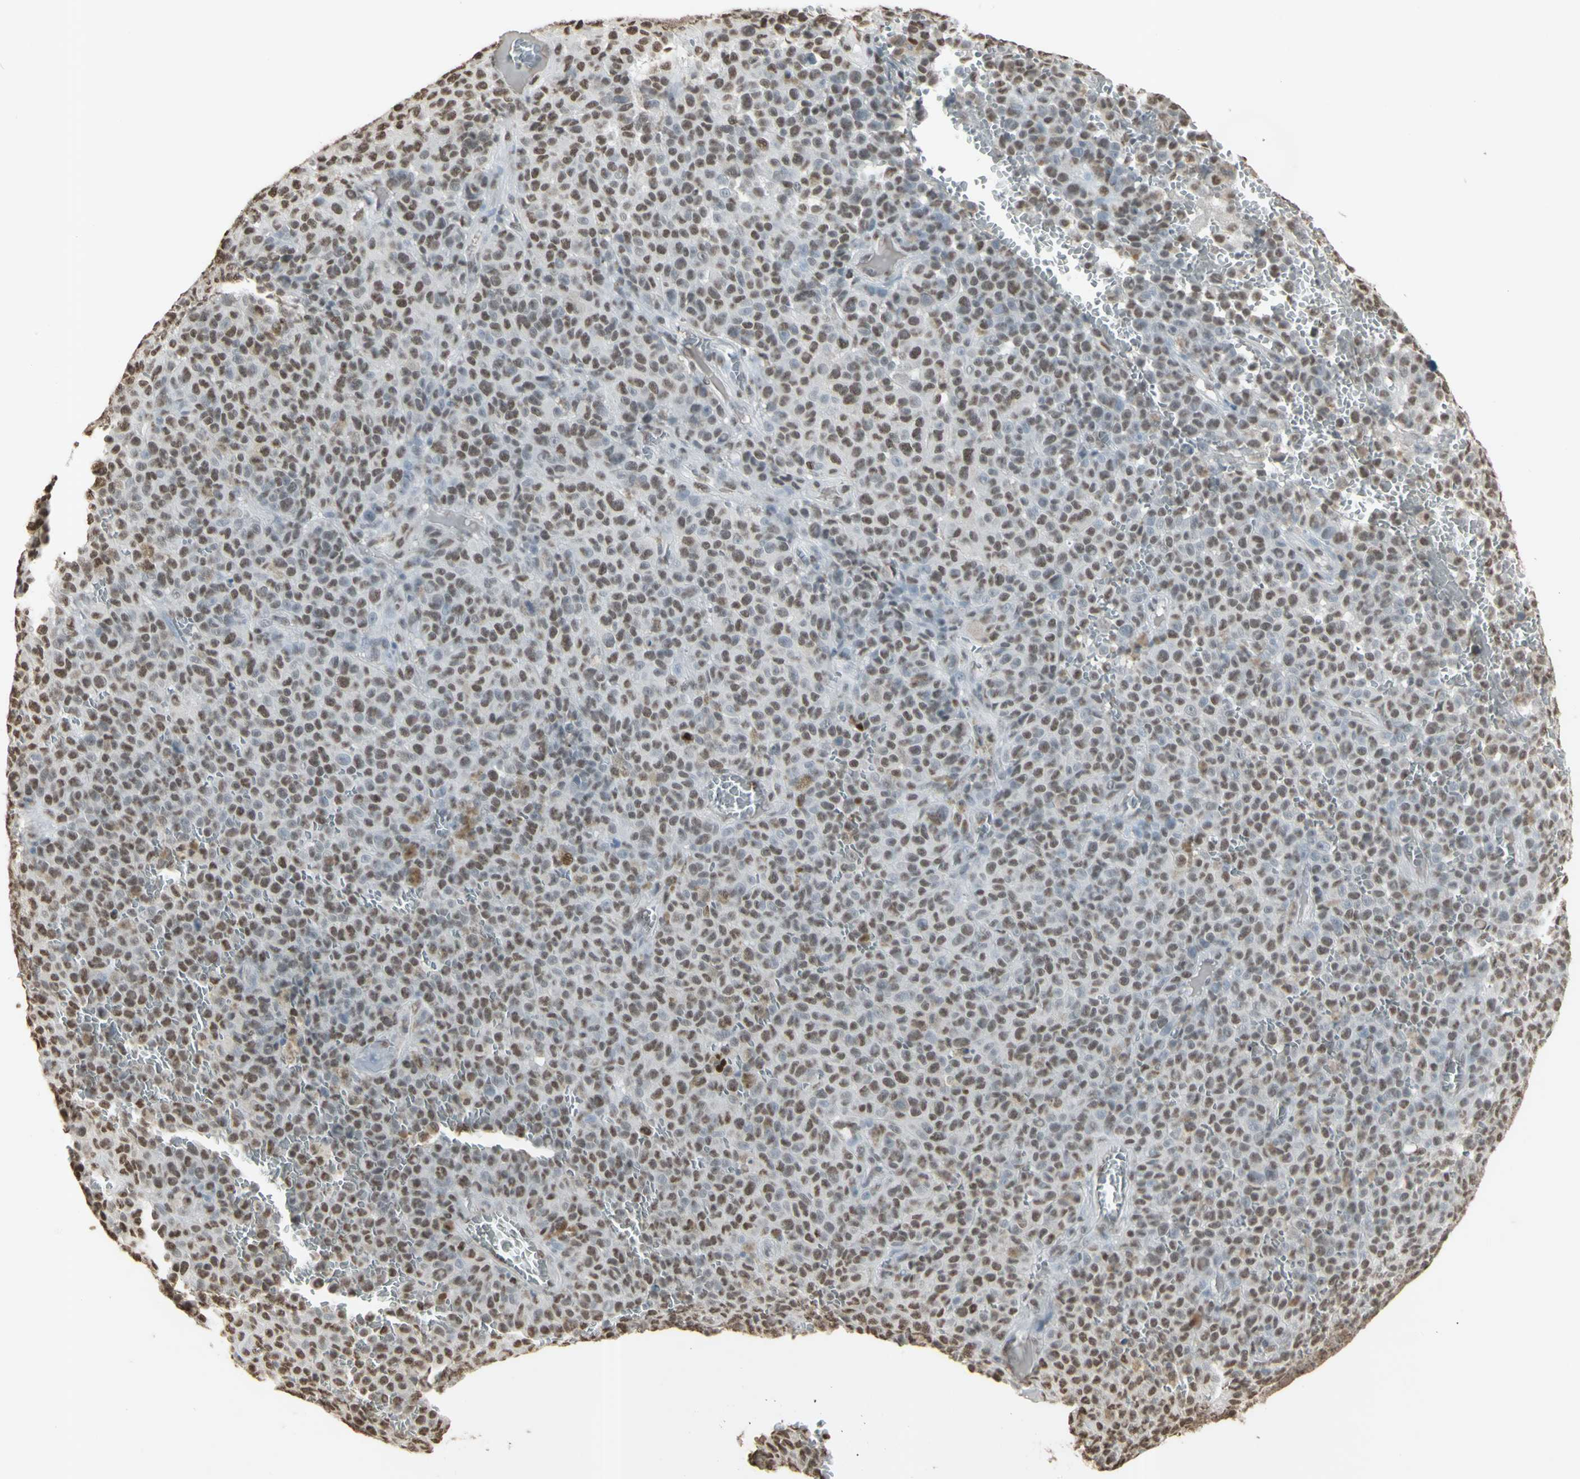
{"staining": {"intensity": "weak", "quantity": ">75%", "location": "nuclear"}, "tissue": "melanoma", "cell_type": "Tumor cells", "image_type": "cancer", "snomed": [{"axis": "morphology", "description": "Malignant melanoma, NOS"}, {"axis": "topography", "description": "Skin"}], "caption": "High-magnification brightfield microscopy of malignant melanoma stained with DAB (brown) and counterstained with hematoxylin (blue). tumor cells exhibit weak nuclear expression is seen in approximately>75% of cells.", "gene": "TRIM28", "patient": {"sex": "female", "age": 82}}